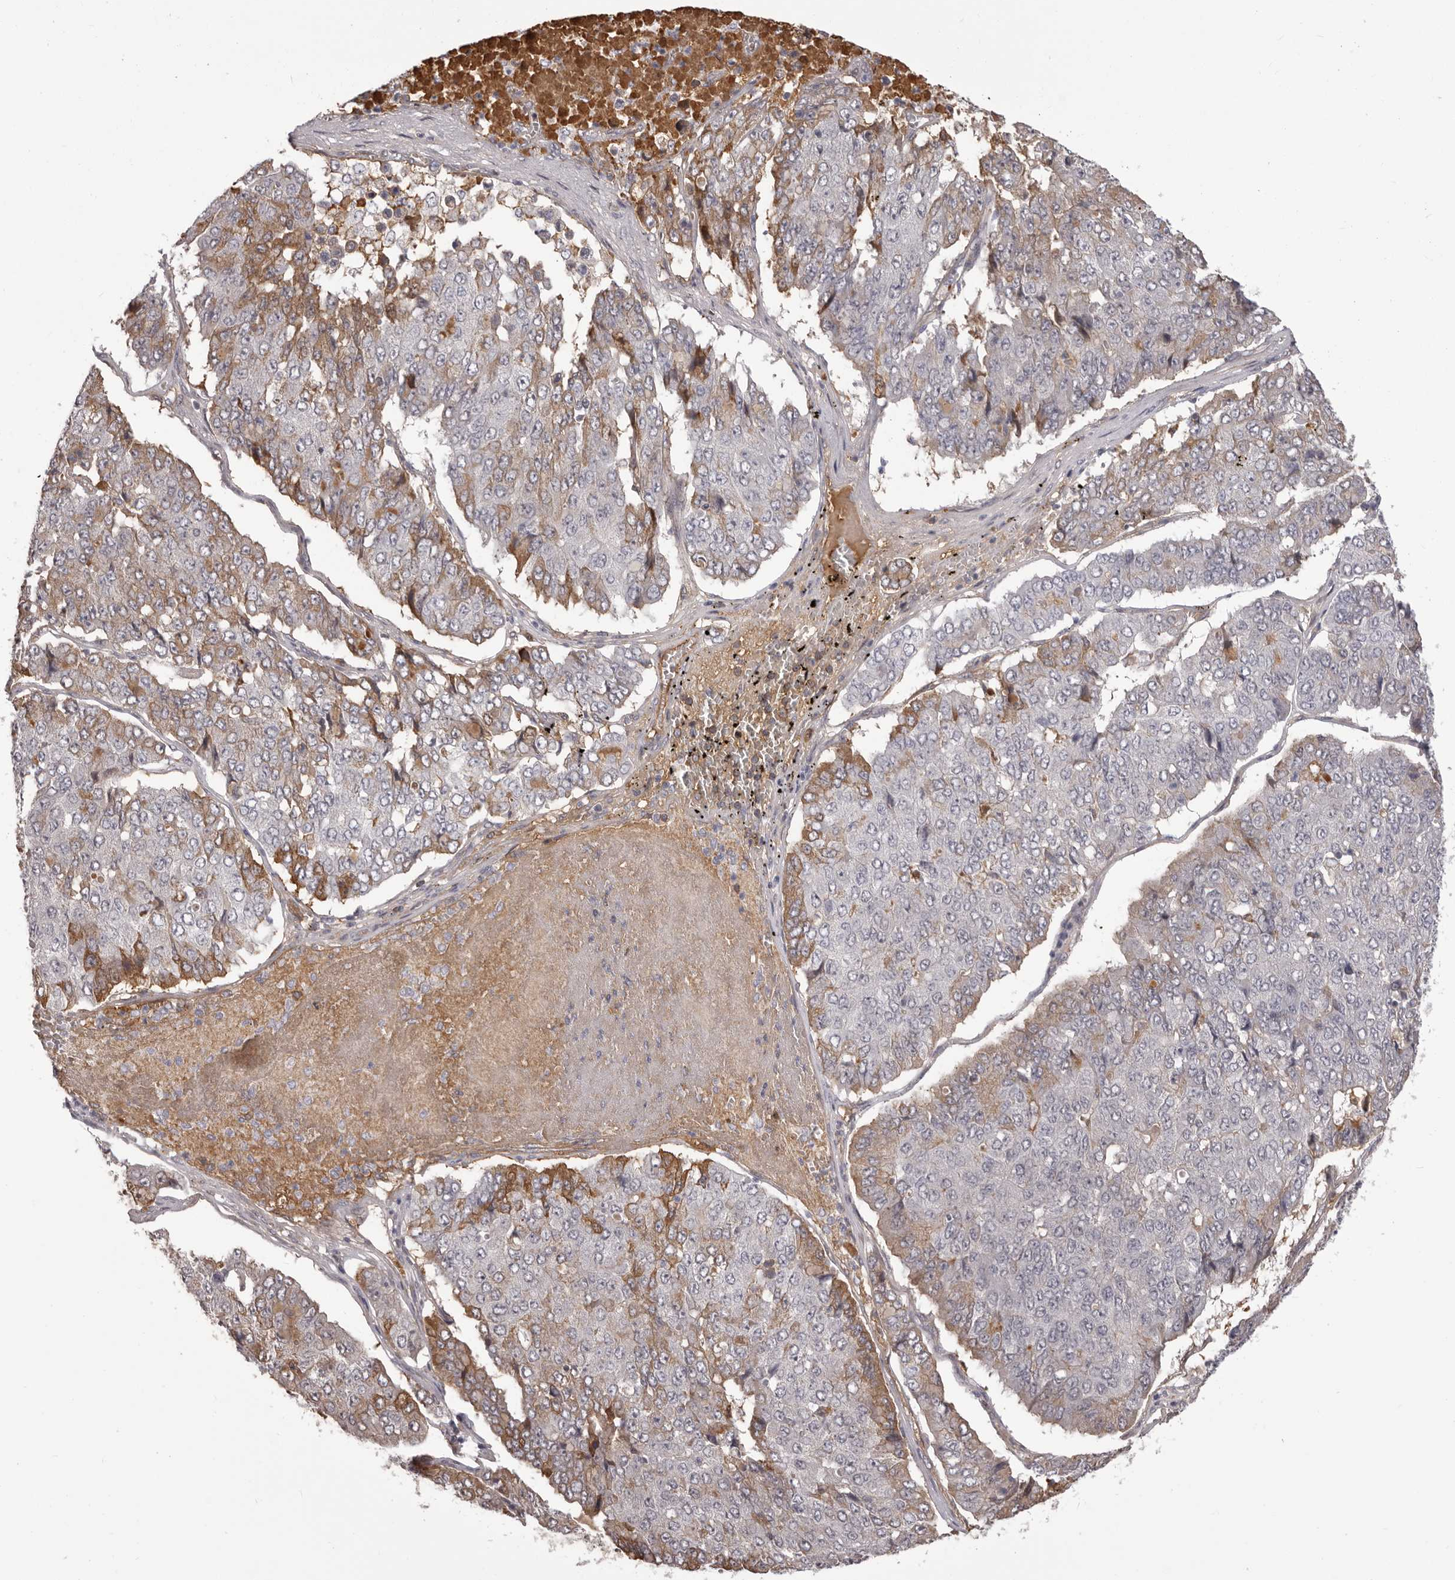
{"staining": {"intensity": "moderate", "quantity": "<25%", "location": "cytoplasmic/membranous"}, "tissue": "pancreatic cancer", "cell_type": "Tumor cells", "image_type": "cancer", "snomed": [{"axis": "morphology", "description": "Adenocarcinoma, NOS"}, {"axis": "topography", "description": "Pancreas"}], "caption": "This is a micrograph of IHC staining of adenocarcinoma (pancreatic), which shows moderate positivity in the cytoplasmic/membranous of tumor cells.", "gene": "OTUD3", "patient": {"sex": "male", "age": 50}}